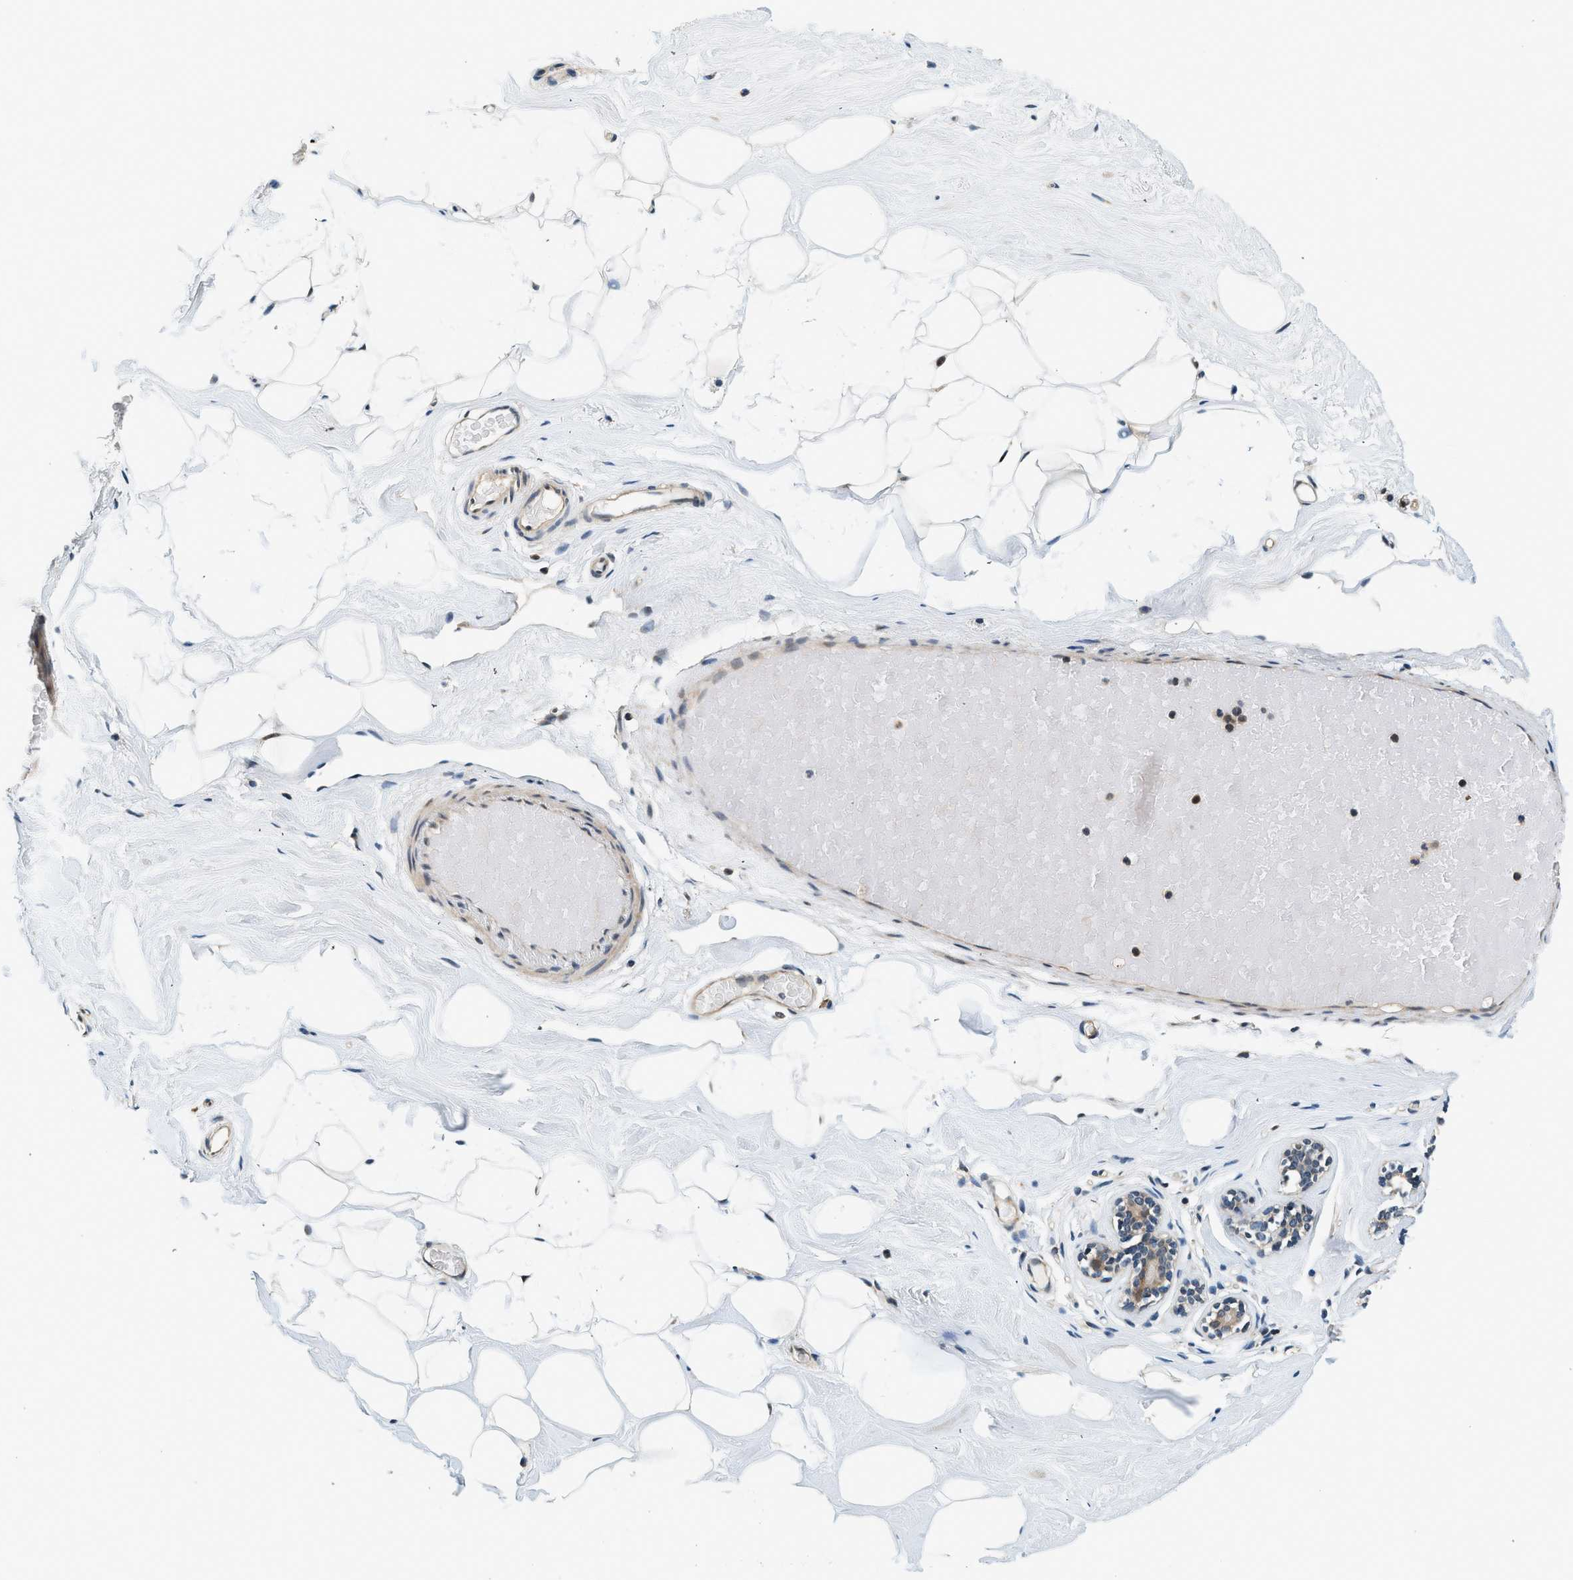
{"staining": {"intensity": "weak", "quantity": "25%-75%", "location": "cytoplasmic/membranous,nuclear"}, "tissue": "breast", "cell_type": "Adipocytes", "image_type": "normal", "snomed": [{"axis": "morphology", "description": "Normal tissue, NOS"}, {"axis": "topography", "description": "Breast"}], "caption": "High-magnification brightfield microscopy of normal breast stained with DAB (brown) and counterstained with hematoxylin (blue). adipocytes exhibit weak cytoplasmic/membranous,nuclear expression is seen in approximately25%-75% of cells. Nuclei are stained in blue.", "gene": "PSMD3", "patient": {"sex": "female", "age": 75}}